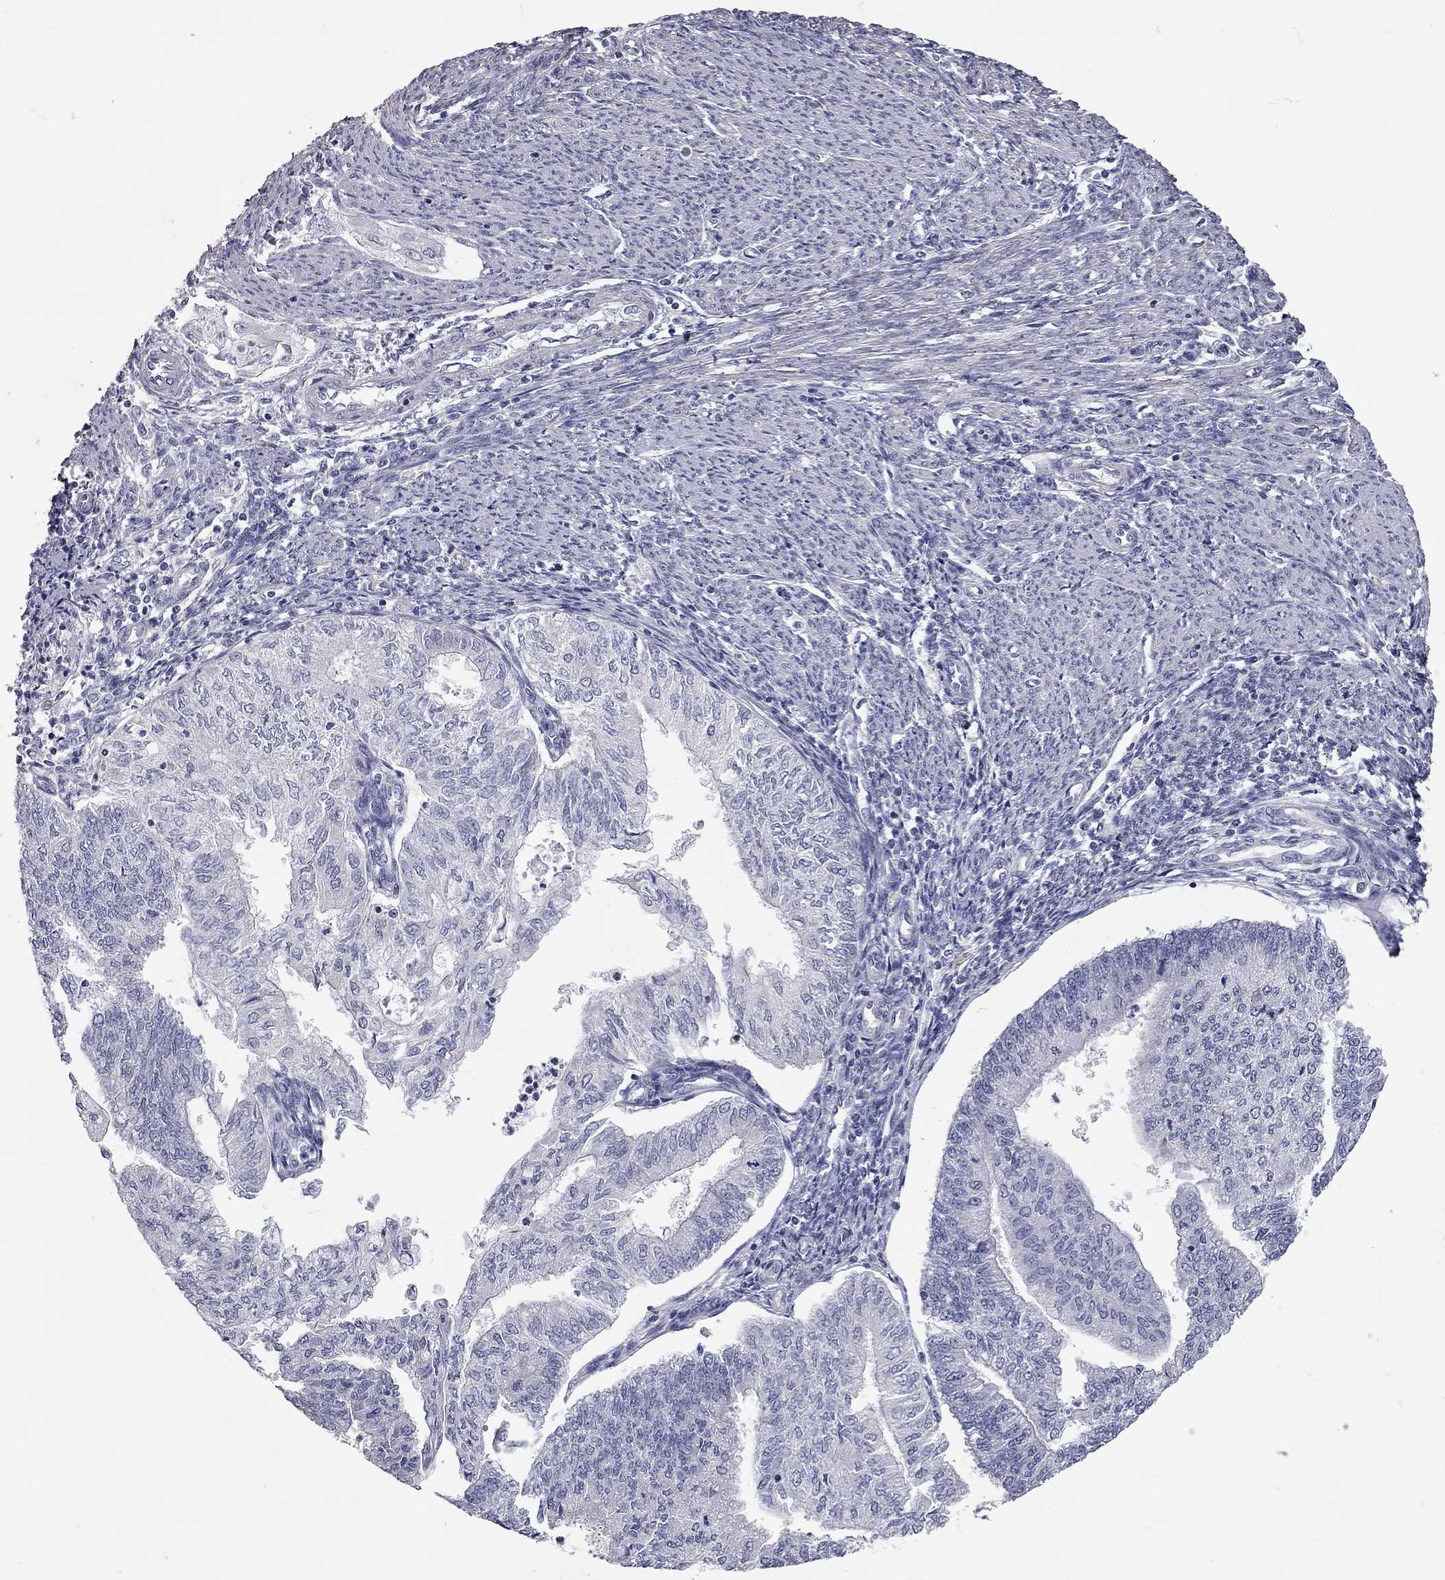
{"staining": {"intensity": "negative", "quantity": "none", "location": "none"}, "tissue": "endometrial cancer", "cell_type": "Tumor cells", "image_type": "cancer", "snomed": [{"axis": "morphology", "description": "Adenocarcinoma, NOS"}, {"axis": "topography", "description": "Endometrium"}], "caption": "The immunohistochemistry (IHC) micrograph has no significant staining in tumor cells of endometrial adenocarcinoma tissue.", "gene": "C10orf90", "patient": {"sex": "female", "age": 59}}